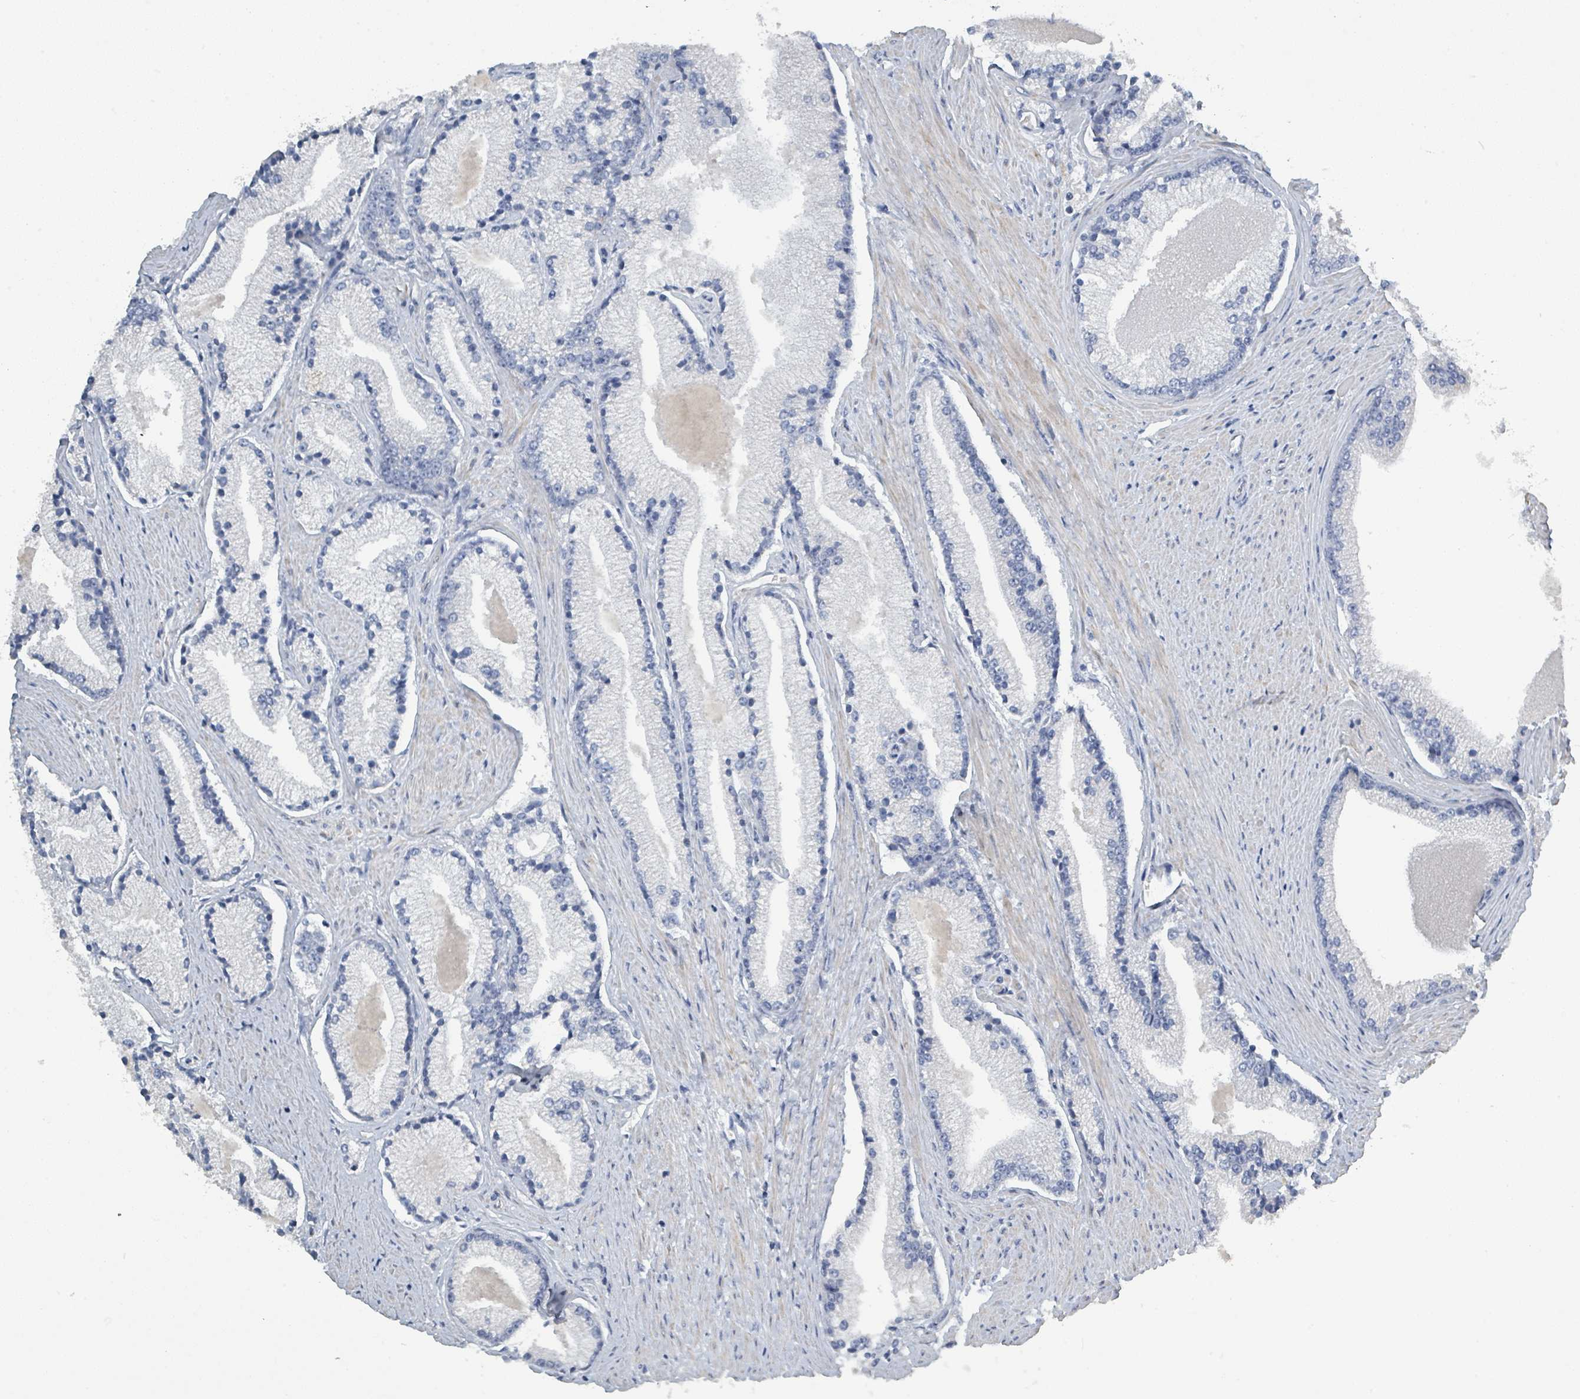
{"staining": {"intensity": "negative", "quantity": "none", "location": "none"}, "tissue": "prostate cancer", "cell_type": "Tumor cells", "image_type": "cancer", "snomed": [{"axis": "morphology", "description": "Adenocarcinoma, High grade"}, {"axis": "topography", "description": "Prostate"}], "caption": "Immunohistochemical staining of human prostate high-grade adenocarcinoma demonstrates no significant staining in tumor cells.", "gene": "RAB33B", "patient": {"sex": "male", "age": 67}}